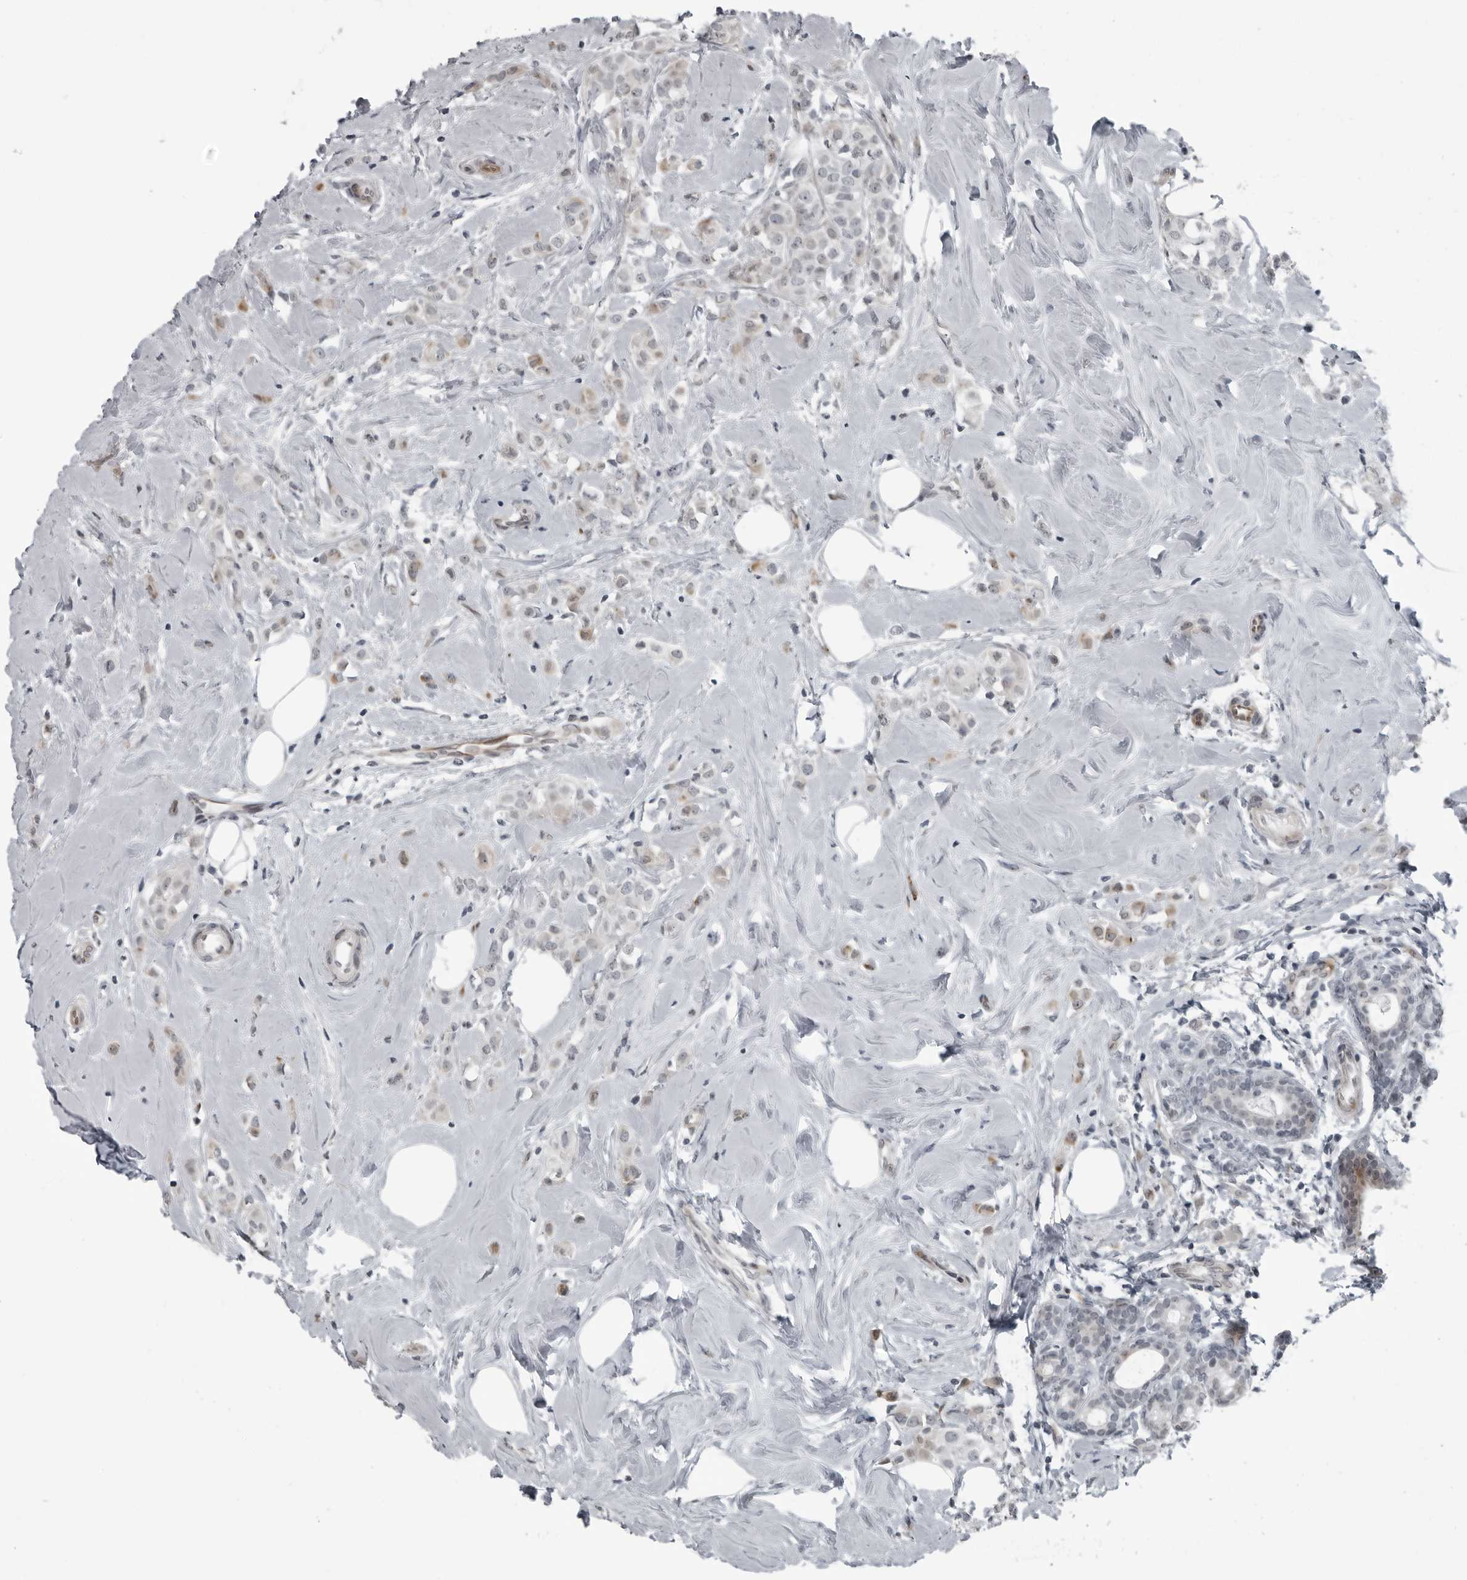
{"staining": {"intensity": "weak", "quantity": "<25%", "location": "cytoplasmic/membranous"}, "tissue": "breast cancer", "cell_type": "Tumor cells", "image_type": "cancer", "snomed": [{"axis": "morphology", "description": "Lobular carcinoma"}, {"axis": "topography", "description": "Breast"}], "caption": "There is no significant staining in tumor cells of breast cancer.", "gene": "FAM102B", "patient": {"sex": "female", "age": 47}}